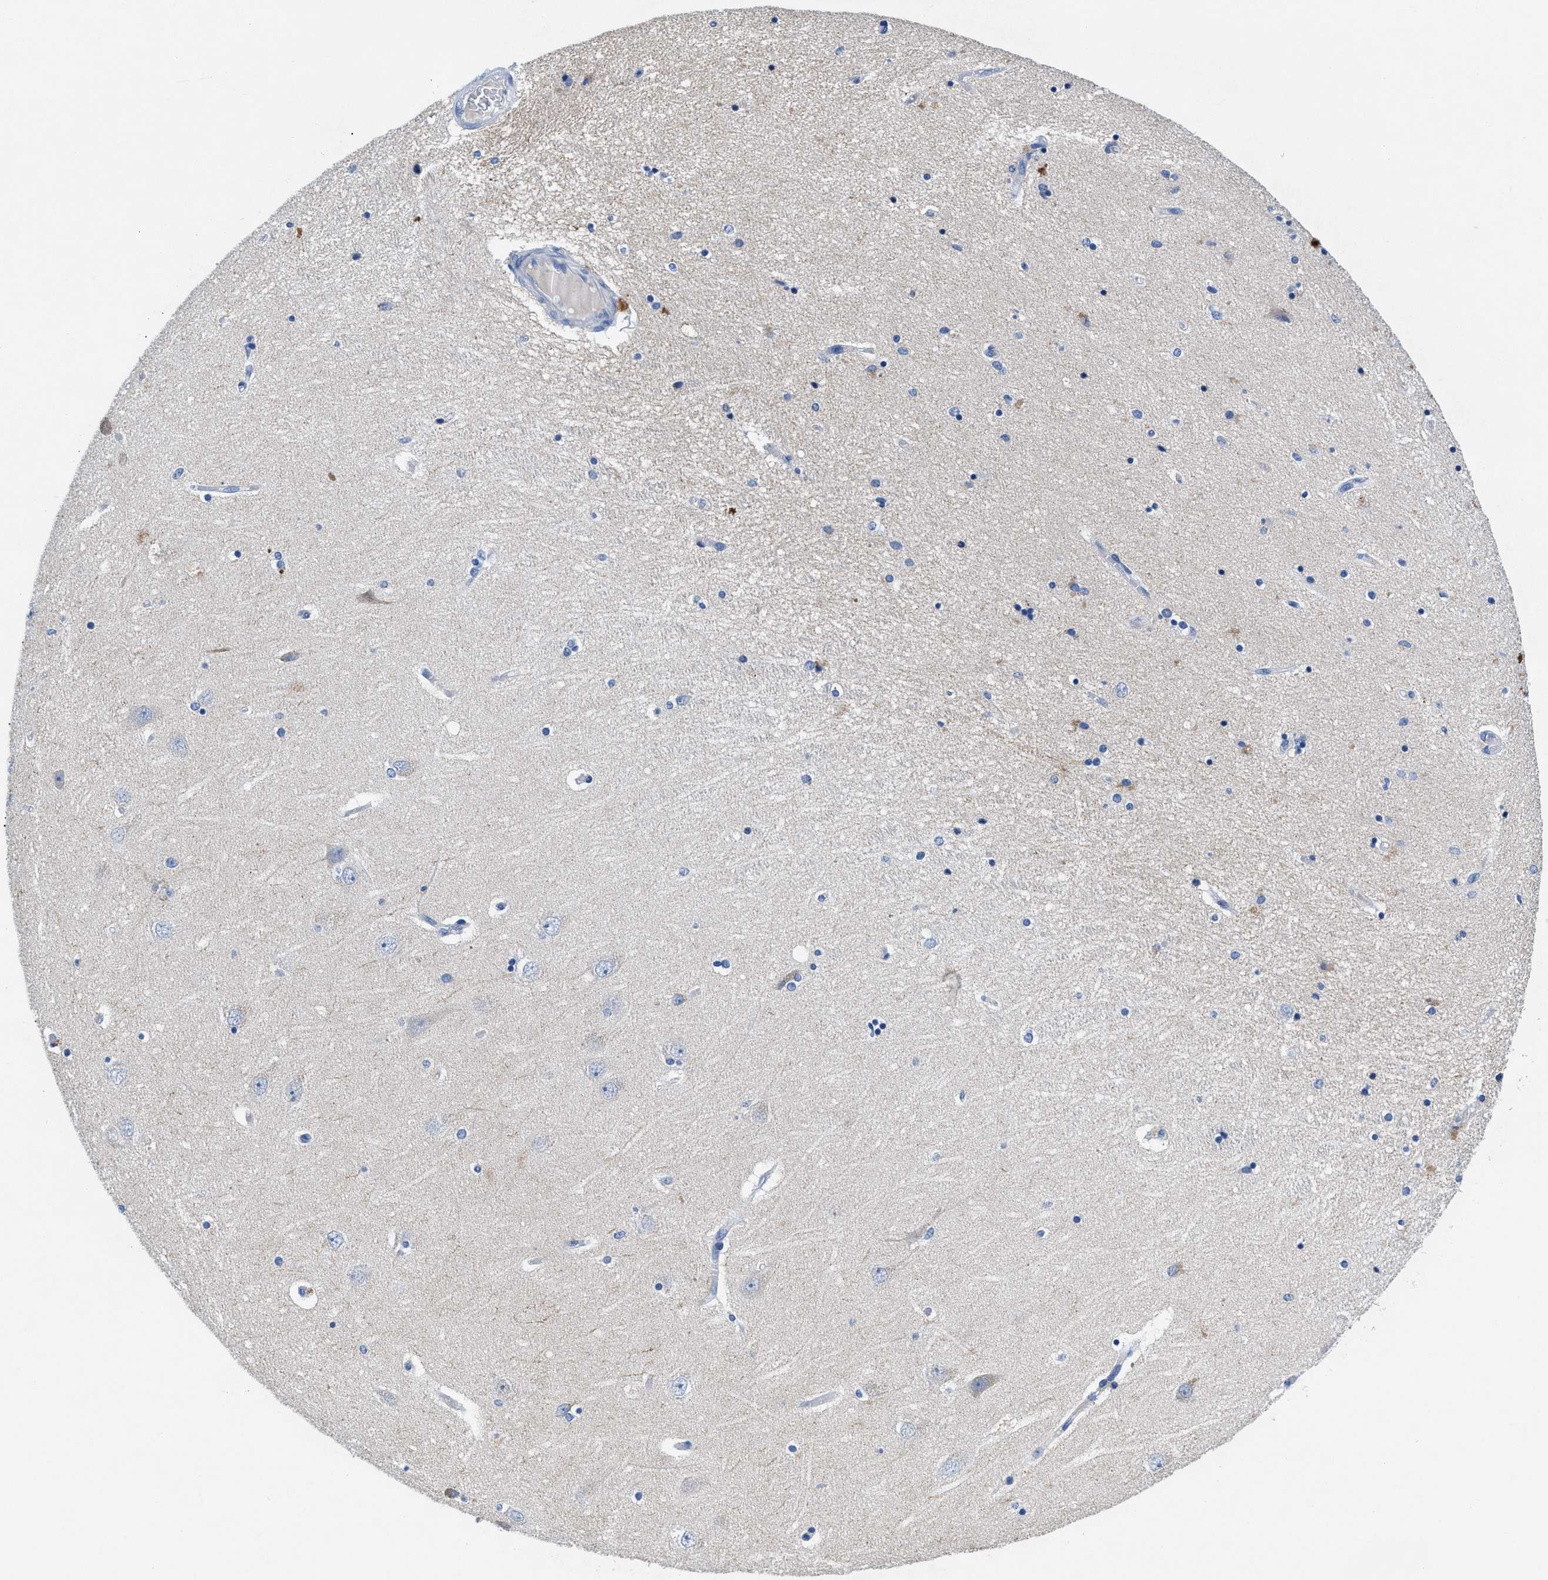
{"staining": {"intensity": "negative", "quantity": "none", "location": "none"}, "tissue": "hippocampus", "cell_type": "Glial cells", "image_type": "normal", "snomed": [{"axis": "morphology", "description": "Normal tissue, NOS"}, {"axis": "topography", "description": "Hippocampus"}], "caption": "Immunohistochemical staining of unremarkable hippocampus reveals no significant expression in glial cells.", "gene": "SLFN13", "patient": {"sex": "female", "age": 54}}